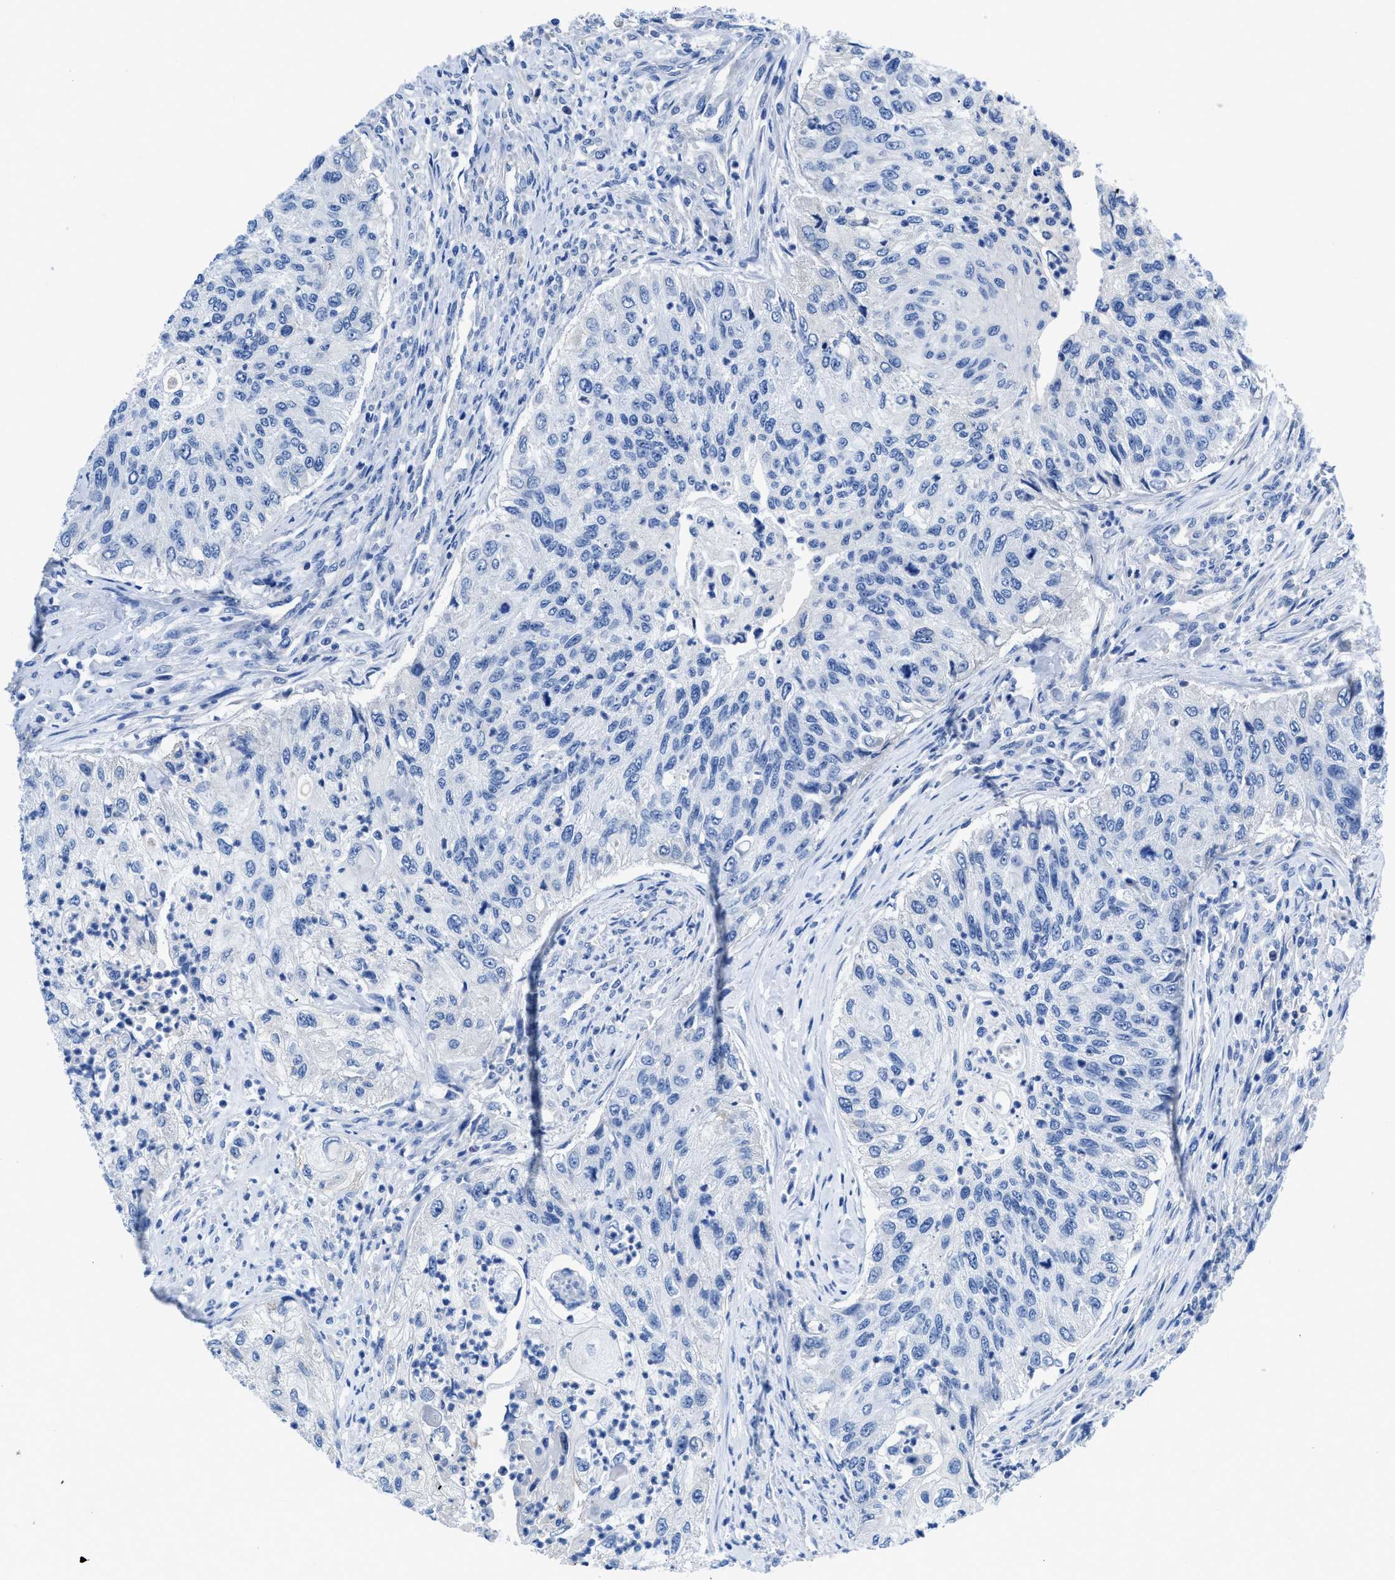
{"staining": {"intensity": "negative", "quantity": "none", "location": "none"}, "tissue": "urothelial cancer", "cell_type": "Tumor cells", "image_type": "cancer", "snomed": [{"axis": "morphology", "description": "Urothelial carcinoma, High grade"}, {"axis": "topography", "description": "Urinary bladder"}], "caption": "Tumor cells show no significant protein staining in urothelial cancer. (Brightfield microscopy of DAB IHC at high magnification).", "gene": "SLC10A6", "patient": {"sex": "female", "age": 60}}